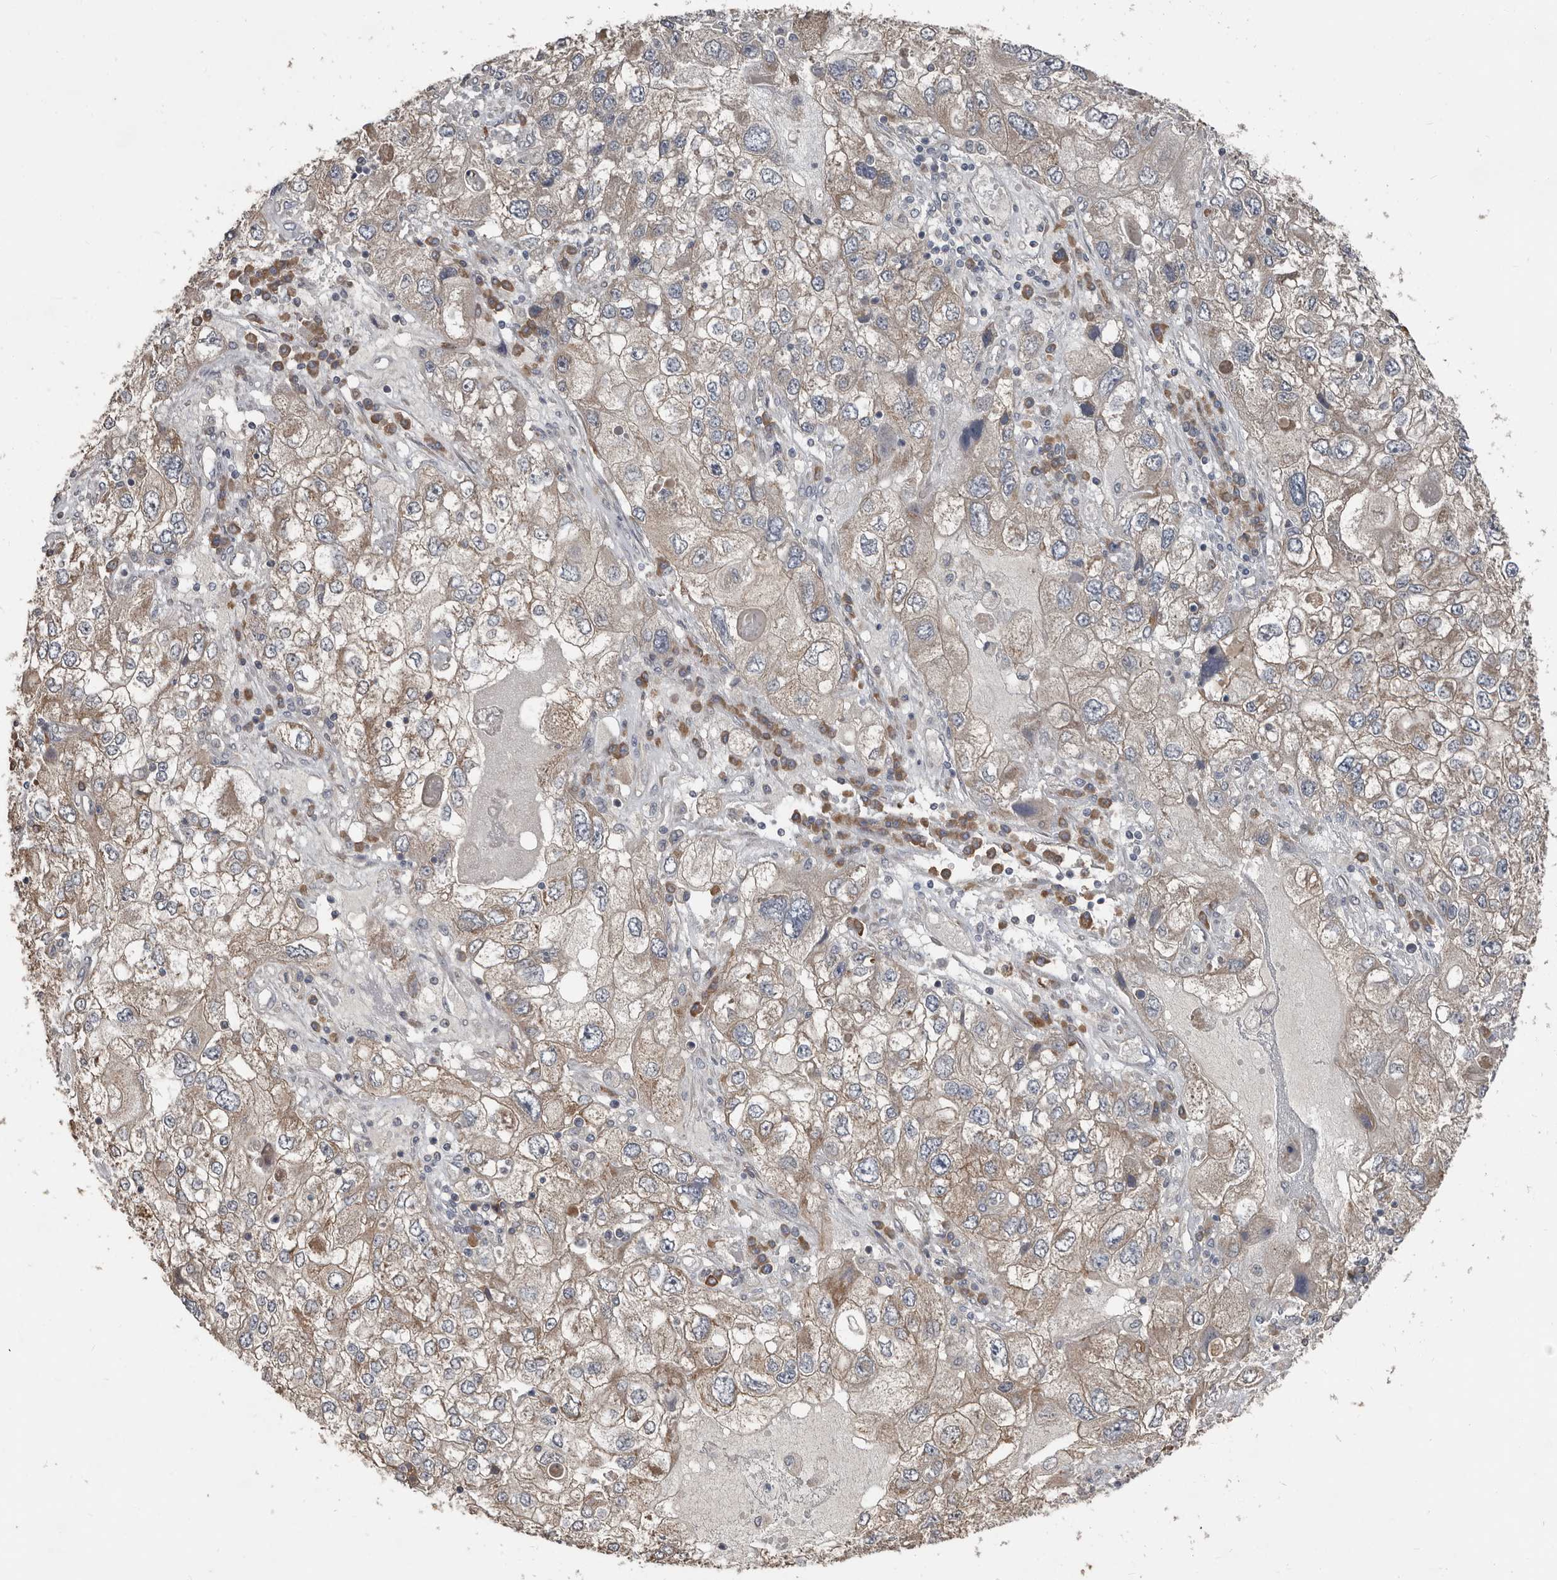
{"staining": {"intensity": "weak", "quantity": "25%-75%", "location": "cytoplasmic/membranous"}, "tissue": "endometrial cancer", "cell_type": "Tumor cells", "image_type": "cancer", "snomed": [{"axis": "morphology", "description": "Adenocarcinoma, NOS"}, {"axis": "topography", "description": "Endometrium"}], "caption": "This is an image of immunohistochemistry (IHC) staining of adenocarcinoma (endometrial), which shows weak positivity in the cytoplasmic/membranous of tumor cells.", "gene": "AKNAD1", "patient": {"sex": "female", "age": 49}}